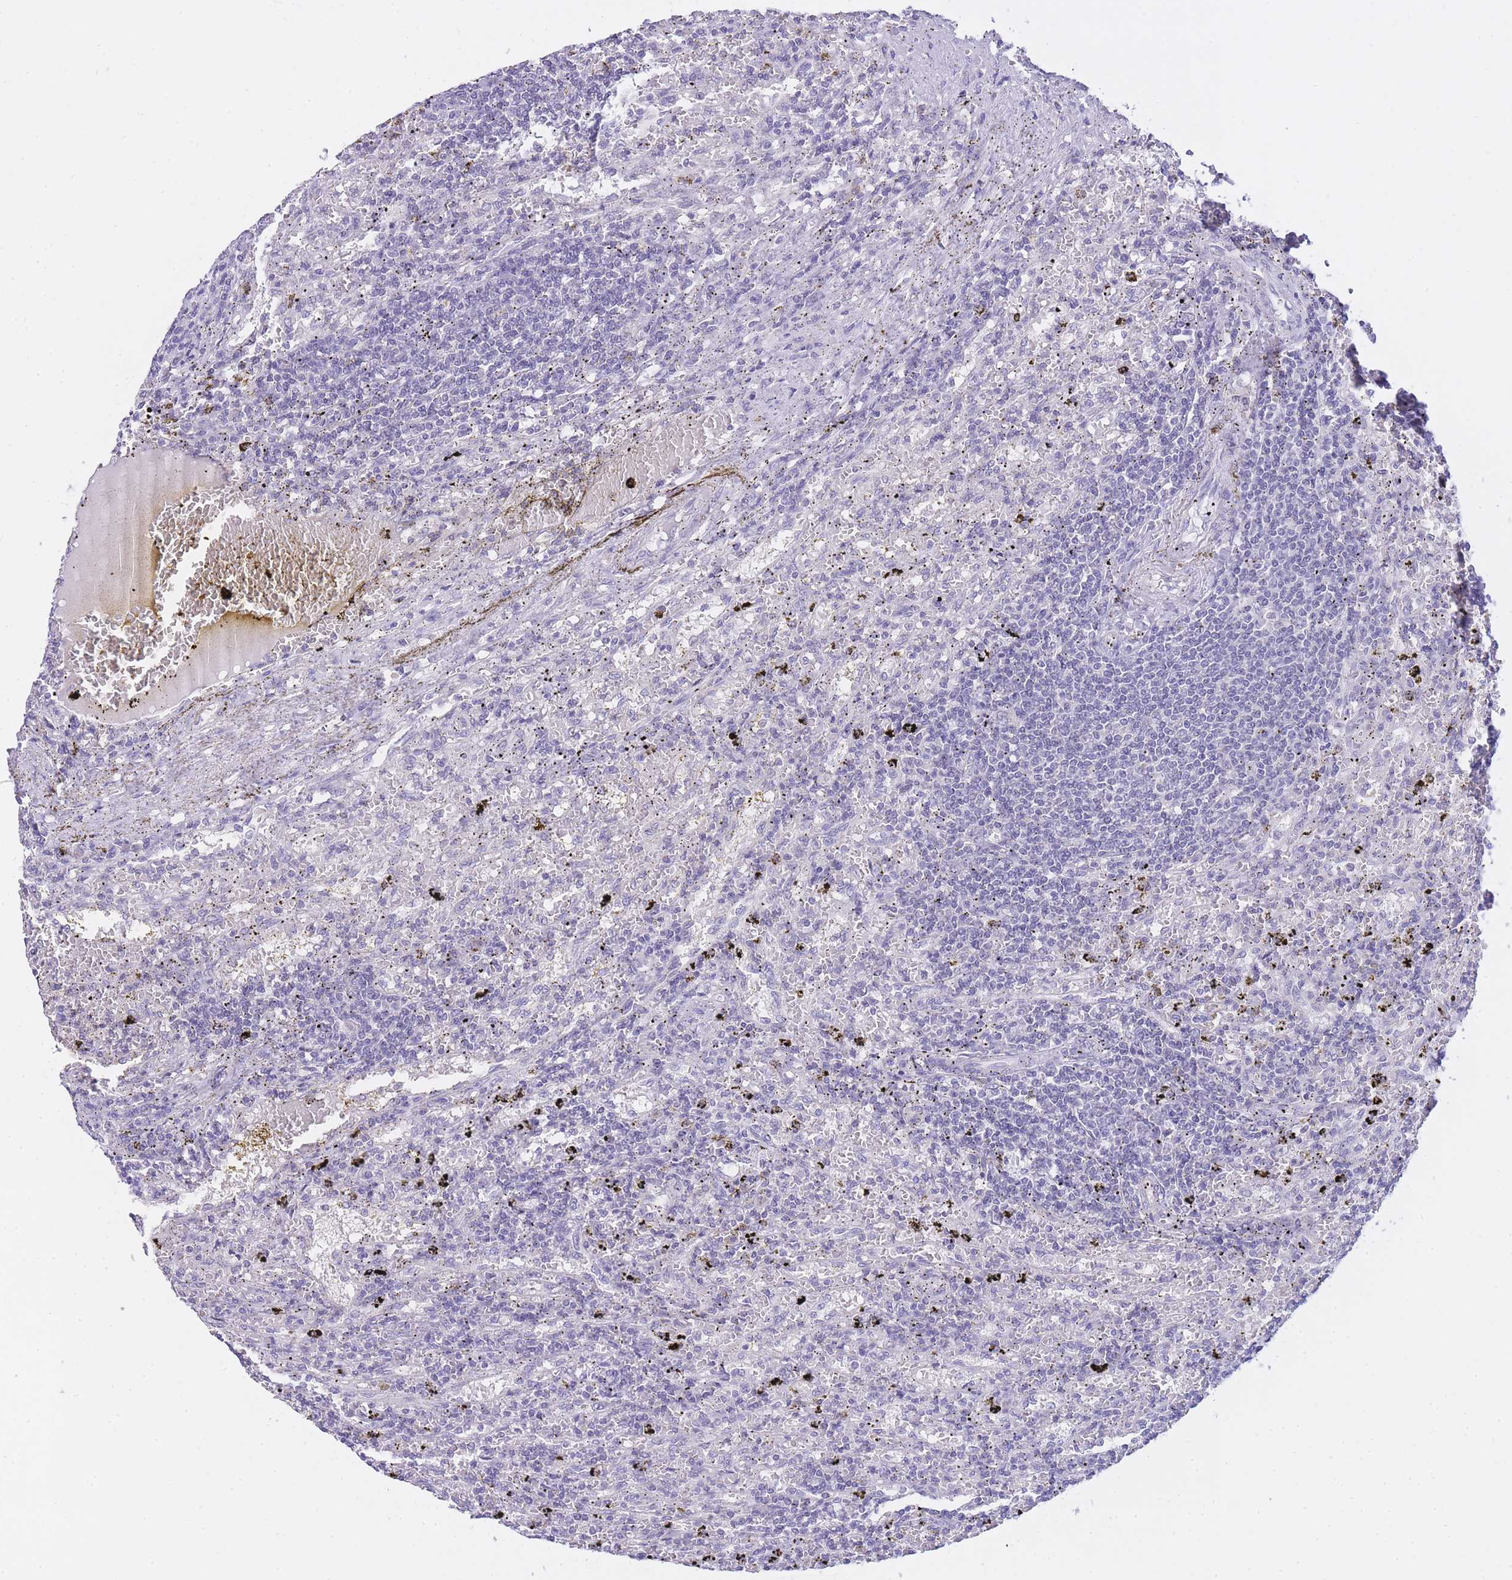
{"staining": {"intensity": "negative", "quantity": "none", "location": "none"}, "tissue": "lymphoma", "cell_type": "Tumor cells", "image_type": "cancer", "snomed": [{"axis": "morphology", "description": "Malignant lymphoma, non-Hodgkin's type, Low grade"}, {"axis": "topography", "description": "Spleen"}], "caption": "Tumor cells show no significant protein expression in malignant lymphoma, non-Hodgkin's type (low-grade). Brightfield microscopy of immunohistochemistry stained with DAB (brown) and hematoxylin (blue), captured at high magnification.", "gene": "FRAT2", "patient": {"sex": "male", "age": 76}}